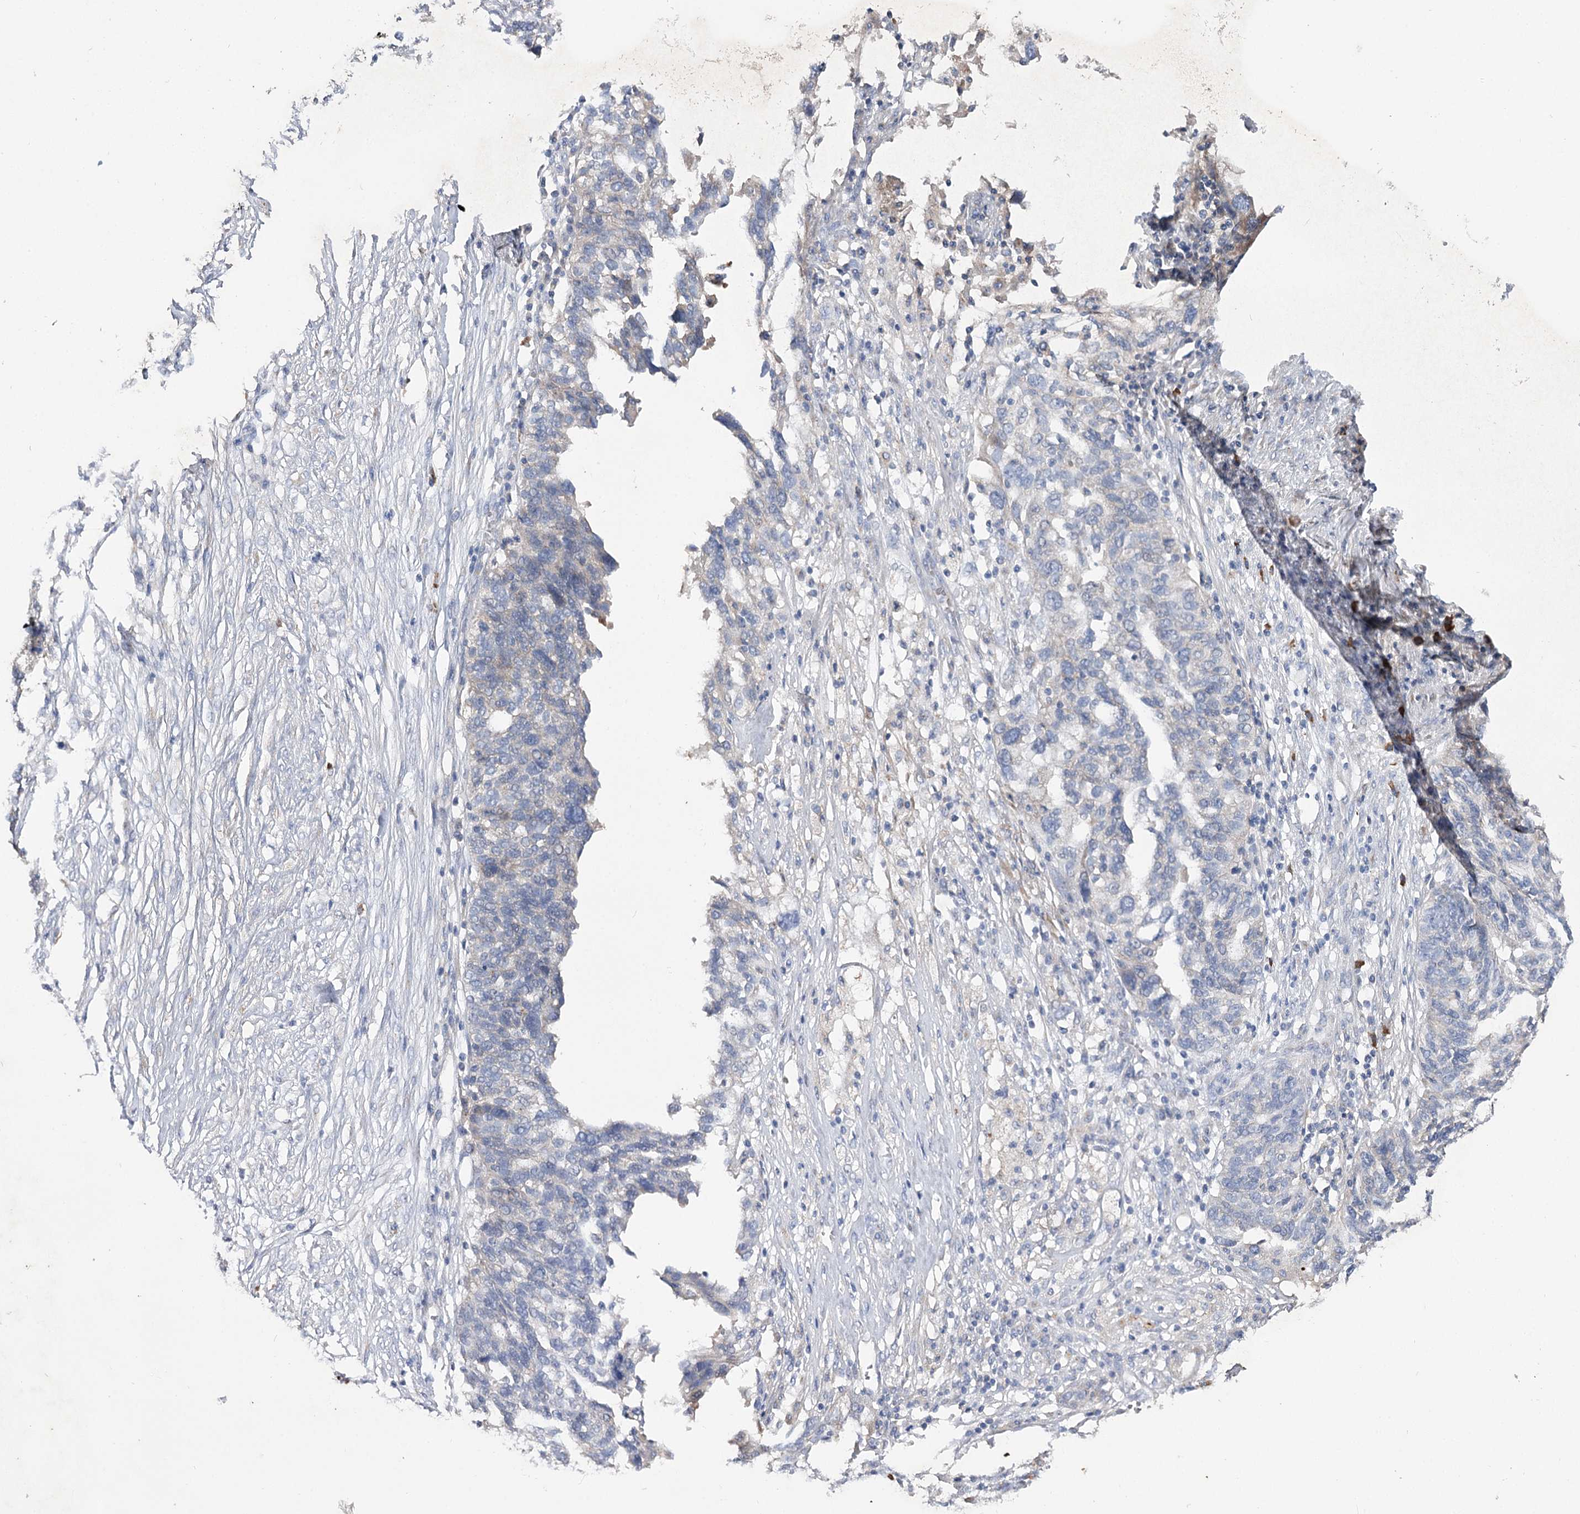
{"staining": {"intensity": "negative", "quantity": "none", "location": "none"}, "tissue": "ovarian cancer", "cell_type": "Tumor cells", "image_type": "cancer", "snomed": [{"axis": "morphology", "description": "Cystadenocarcinoma, serous, NOS"}, {"axis": "topography", "description": "Ovary"}], "caption": "The IHC photomicrograph has no significant positivity in tumor cells of serous cystadenocarcinoma (ovarian) tissue.", "gene": "IL1RAP", "patient": {"sex": "female", "age": 59}}